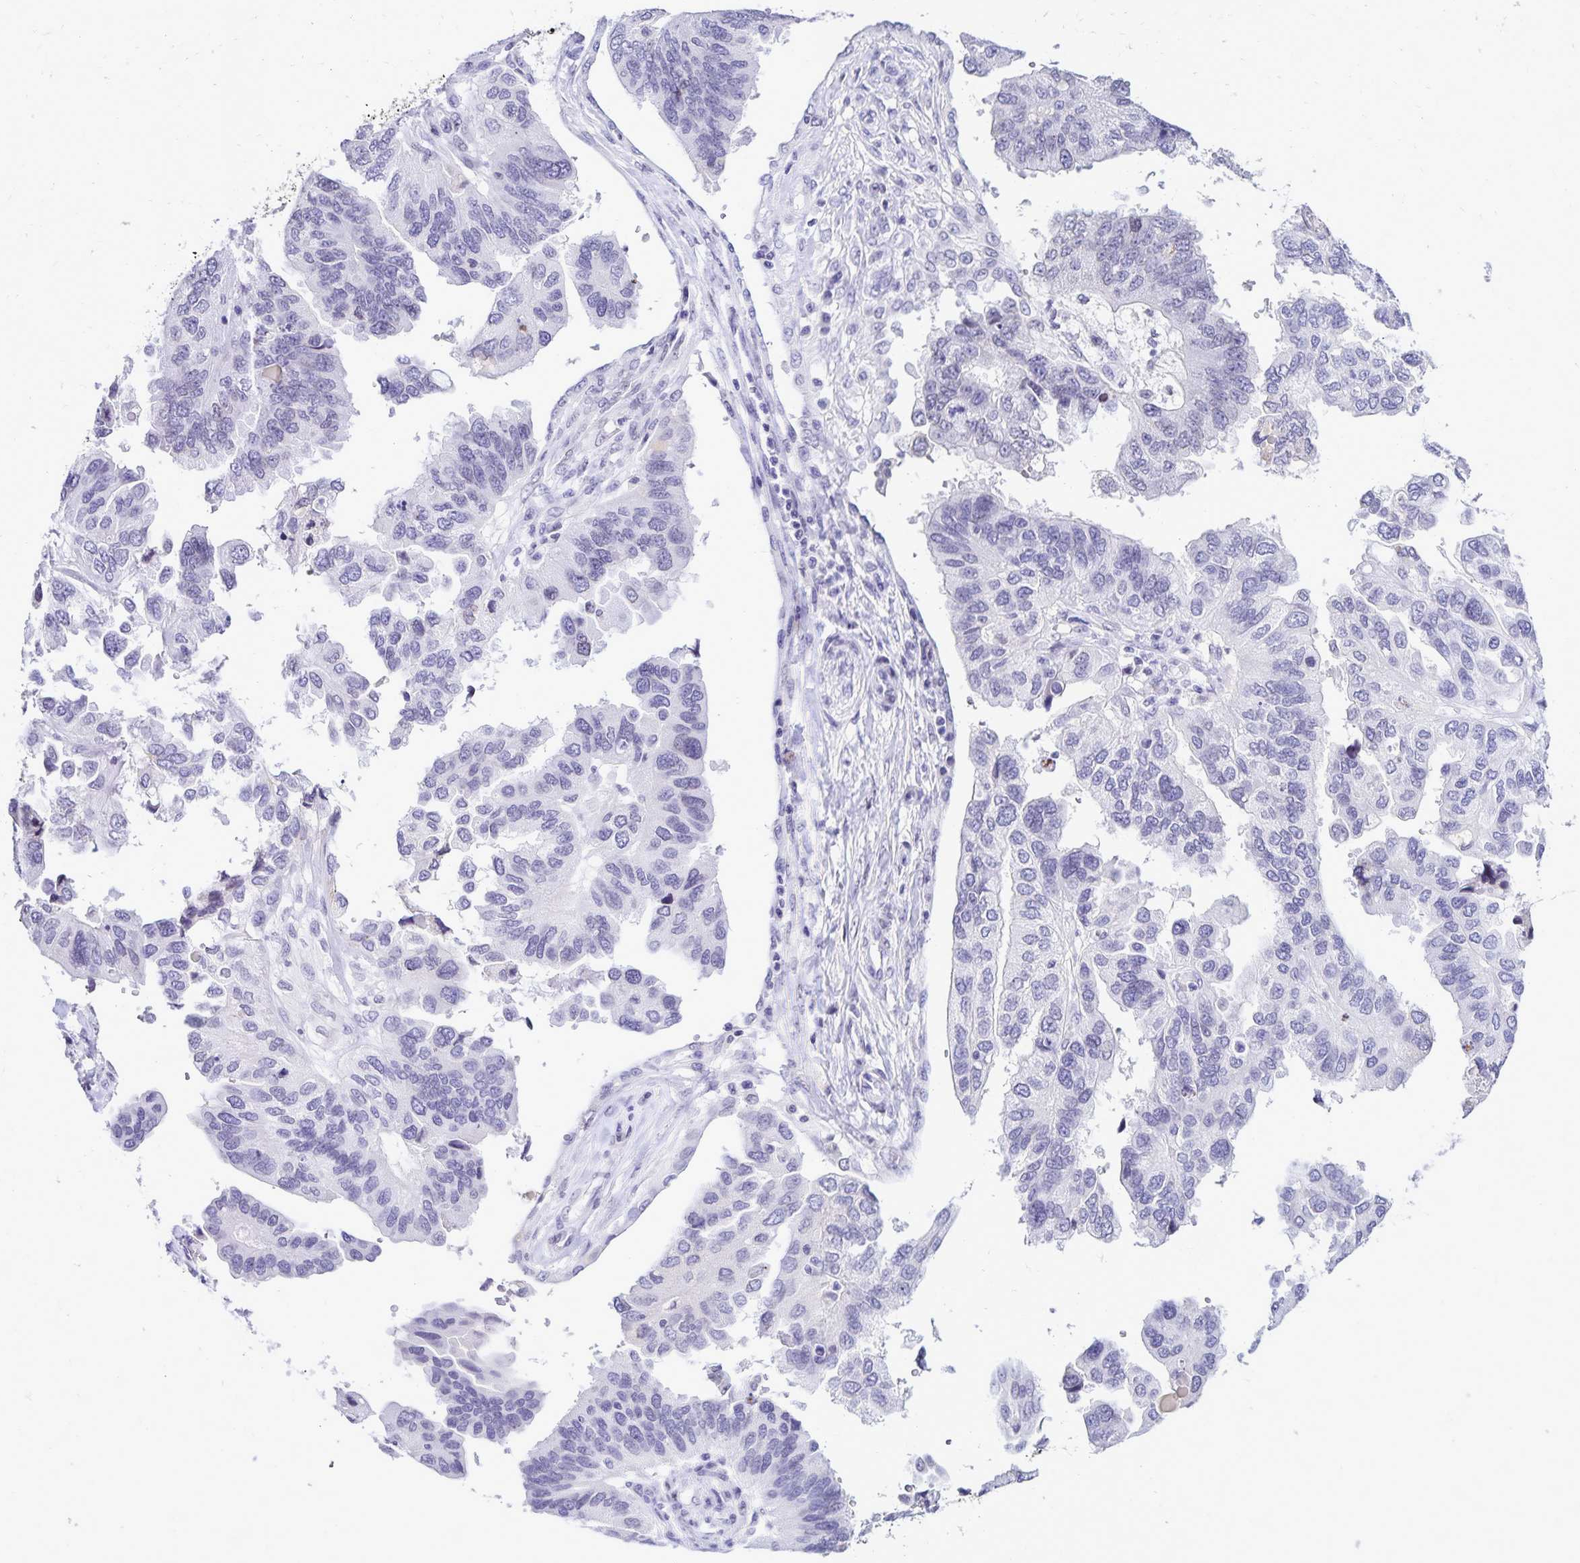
{"staining": {"intensity": "negative", "quantity": "none", "location": "none"}, "tissue": "ovarian cancer", "cell_type": "Tumor cells", "image_type": "cancer", "snomed": [{"axis": "morphology", "description": "Cystadenocarcinoma, serous, NOS"}, {"axis": "topography", "description": "Ovary"}], "caption": "This is an immunohistochemistry histopathology image of human serous cystadenocarcinoma (ovarian). There is no staining in tumor cells.", "gene": "FAM166C", "patient": {"sex": "female", "age": 79}}